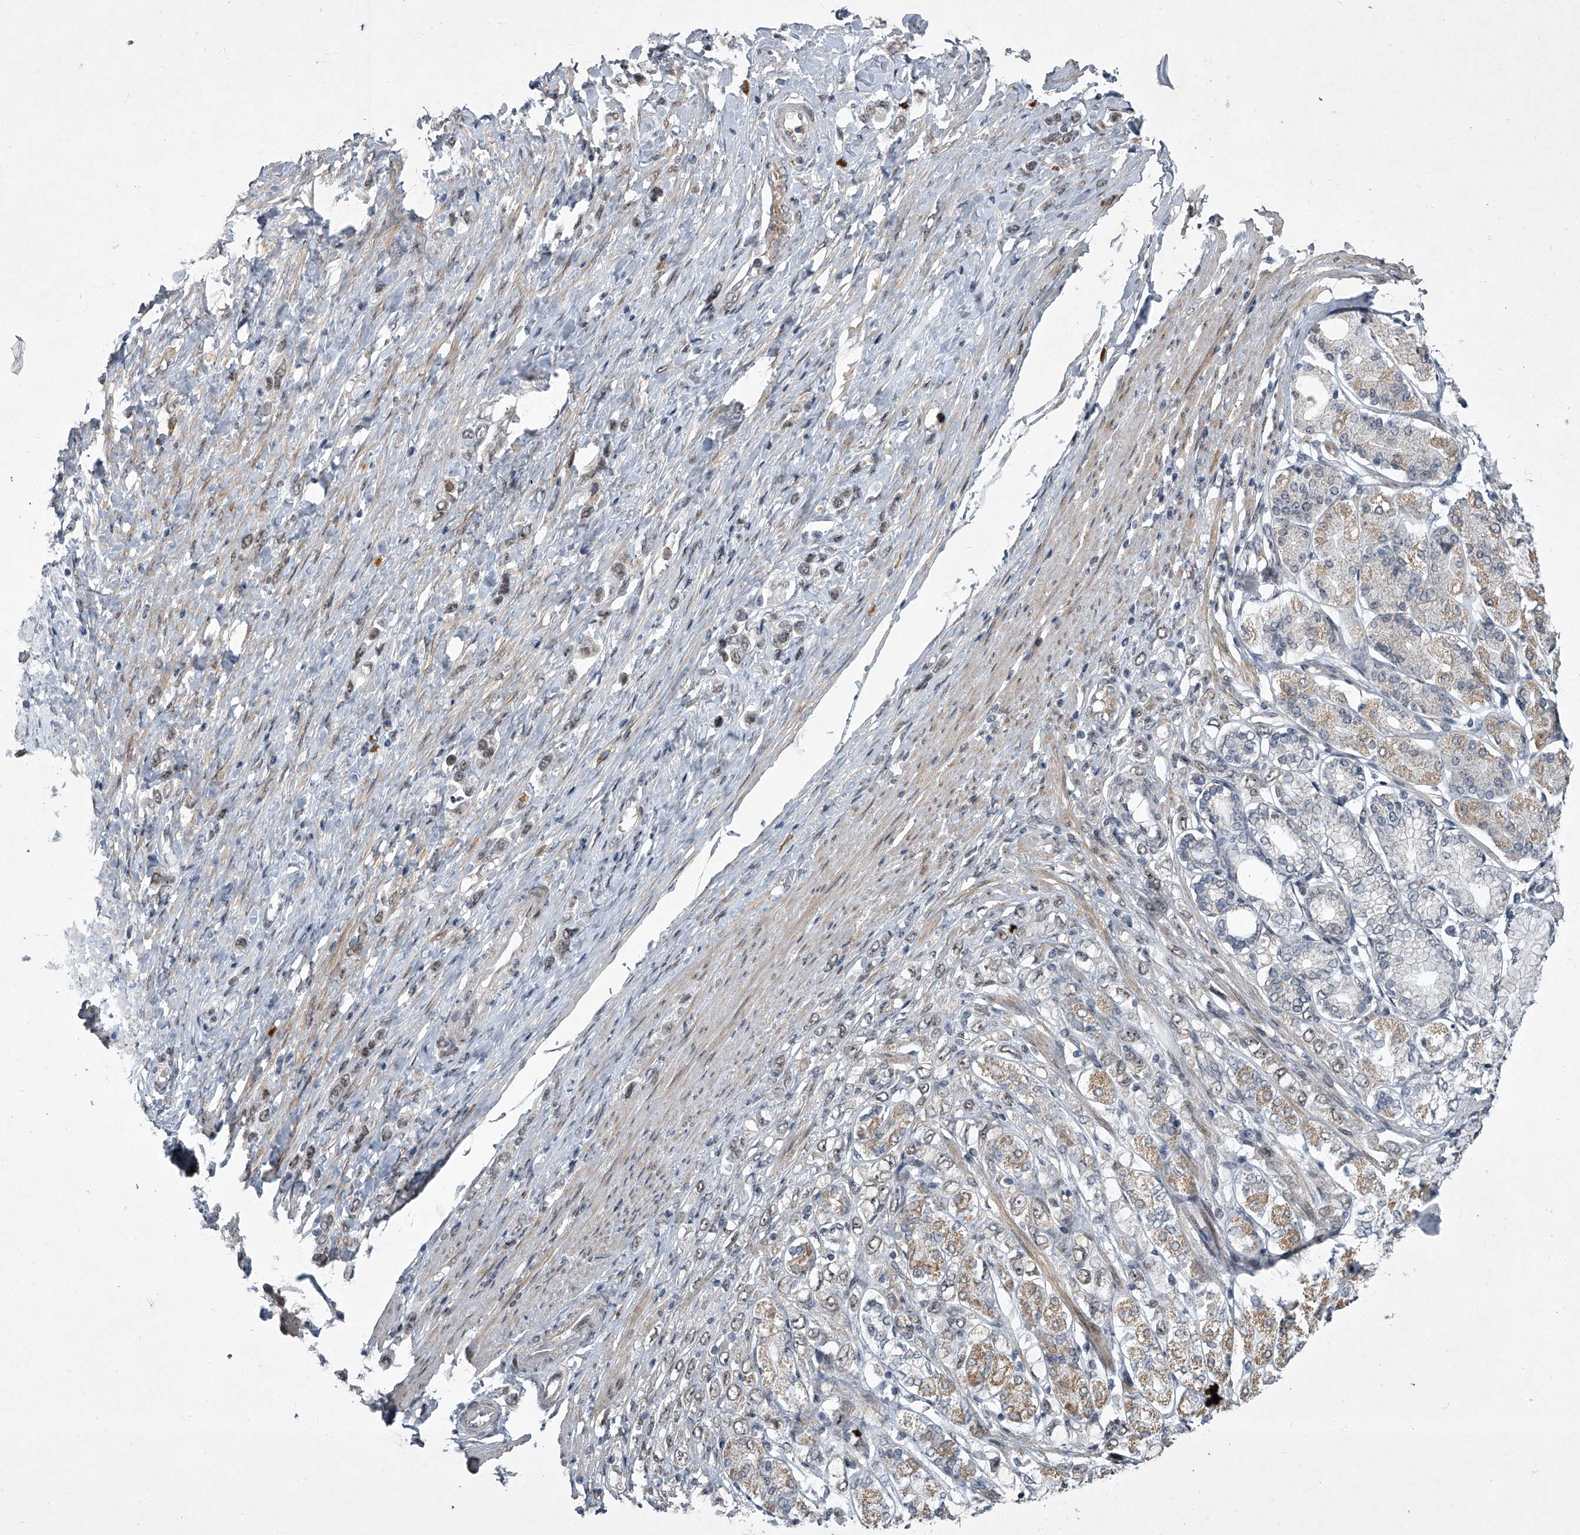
{"staining": {"intensity": "weak", "quantity": "25%-75%", "location": "nuclear"}, "tissue": "stomach cancer", "cell_type": "Tumor cells", "image_type": "cancer", "snomed": [{"axis": "morphology", "description": "Adenocarcinoma, NOS"}, {"axis": "topography", "description": "Stomach"}], "caption": "A brown stain highlights weak nuclear staining of a protein in human adenocarcinoma (stomach) tumor cells. (Stains: DAB (3,3'-diaminobenzidine) in brown, nuclei in blue, Microscopy: brightfield microscopy at high magnification).", "gene": "MLLT1", "patient": {"sex": "female", "age": 65}}